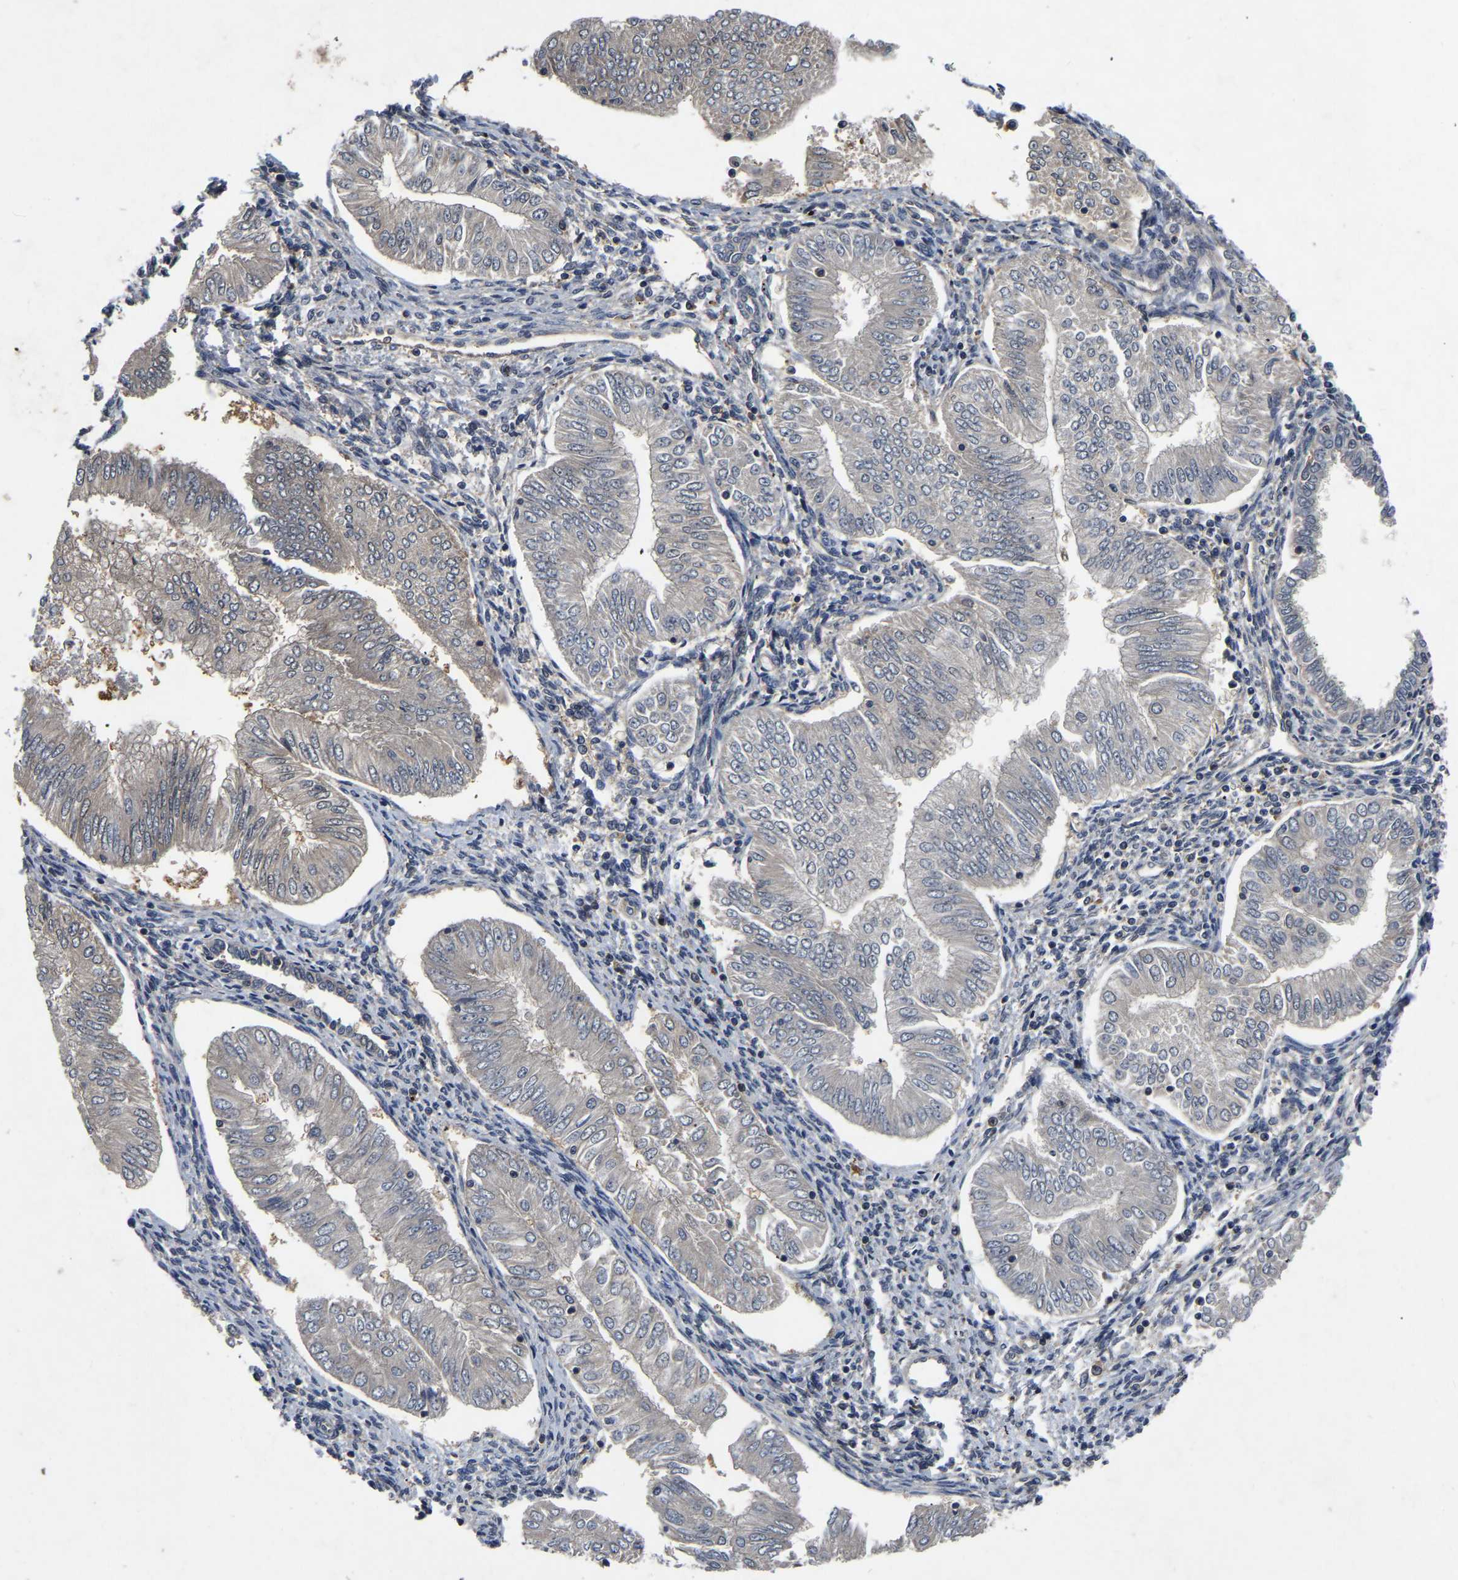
{"staining": {"intensity": "weak", "quantity": "<25%", "location": "cytoplasmic/membranous"}, "tissue": "endometrial cancer", "cell_type": "Tumor cells", "image_type": "cancer", "snomed": [{"axis": "morphology", "description": "Adenocarcinoma, NOS"}, {"axis": "topography", "description": "Endometrium"}], "caption": "Endometrial cancer (adenocarcinoma) was stained to show a protein in brown. There is no significant positivity in tumor cells.", "gene": "FGD5", "patient": {"sex": "female", "age": 53}}